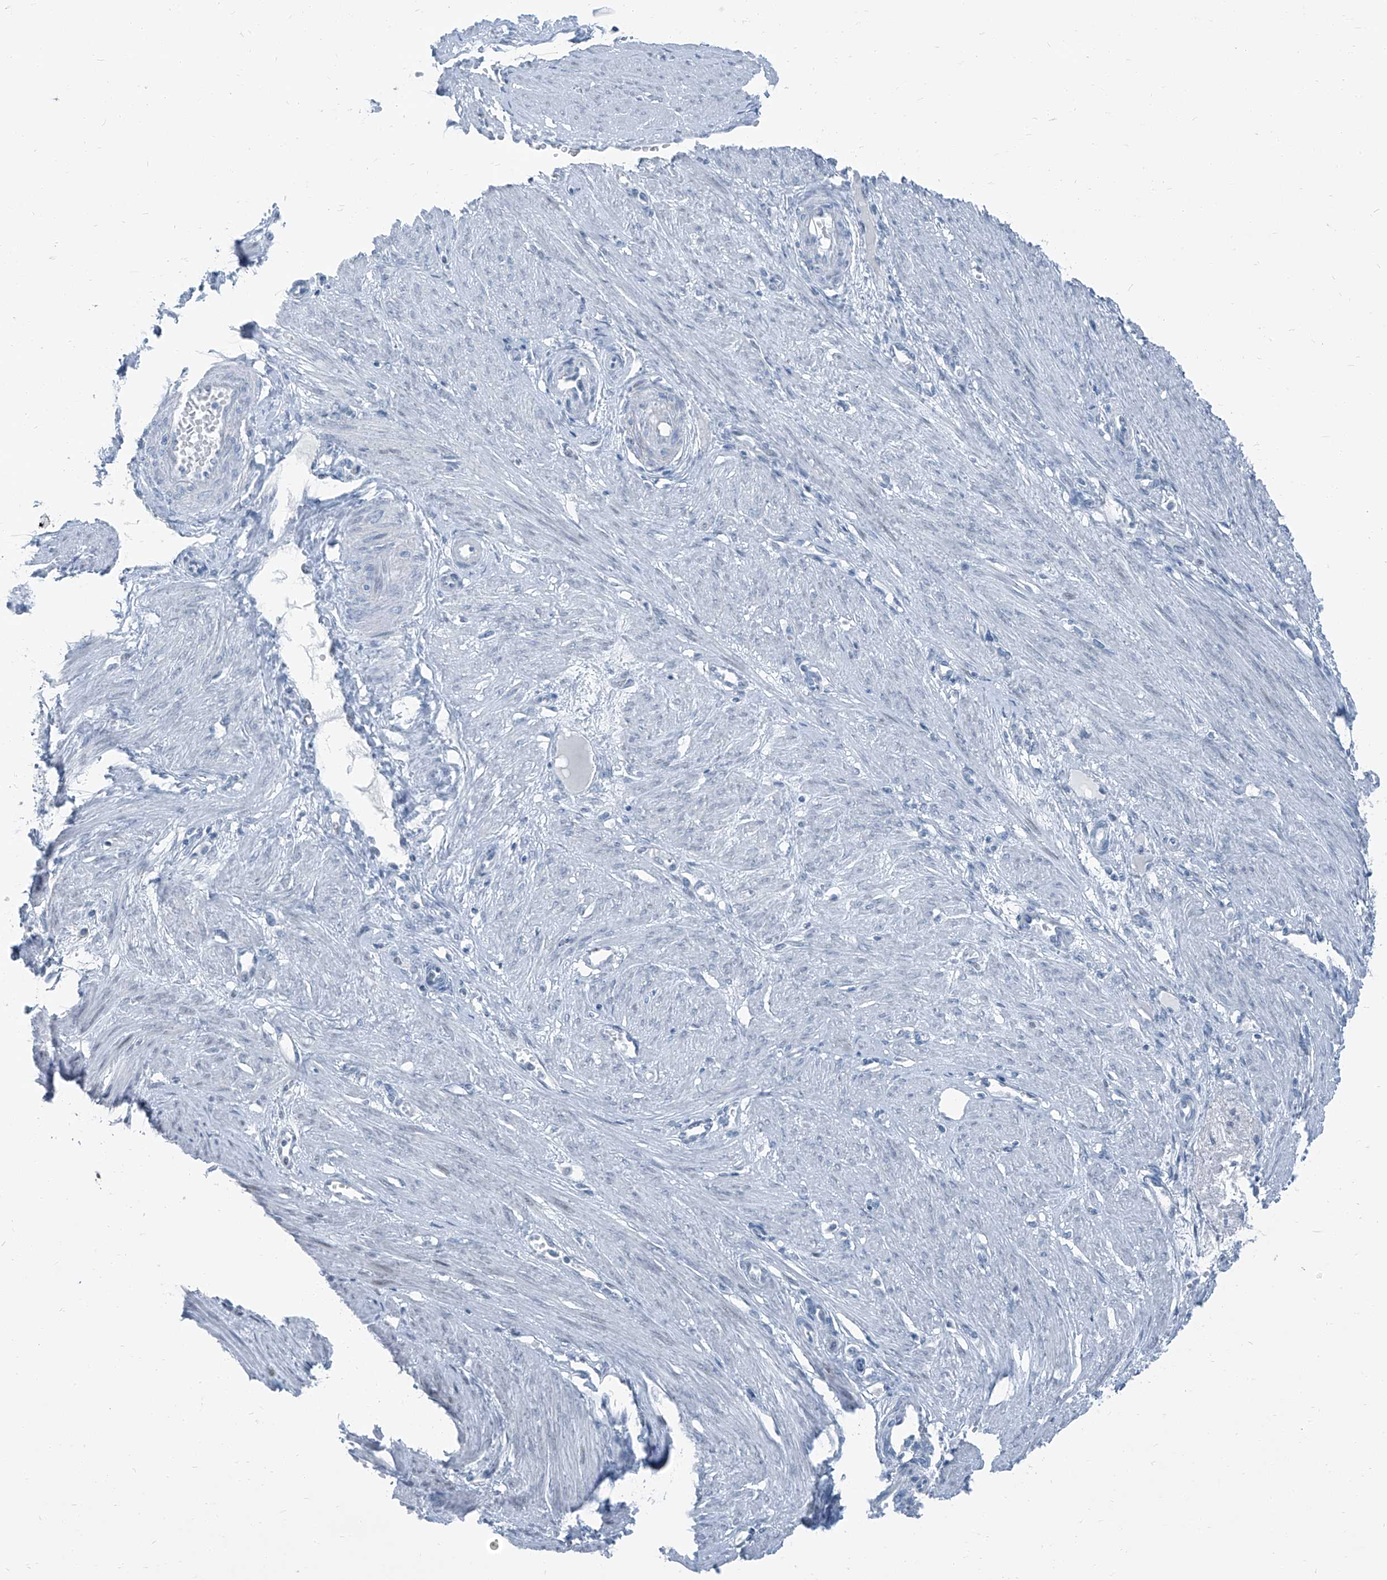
{"staining": {"intensity": "negative", "quantity": "none", "location": "none"}, "tissue": "endometrium", "cell_type": "Cells in endometrial stroma", "image_type": "normal", "snomed": [{"axis": "morphology", "description": "Normal tissue, NOS"}, {"axis": "topography", "description": "Endometrium"}], "caption": "Micrograph shows no significant protein positivity in cells in endometrial stroma of benign endometrium.", "gene": "RGN", "patient": {"sex": "female", "age": 33}}